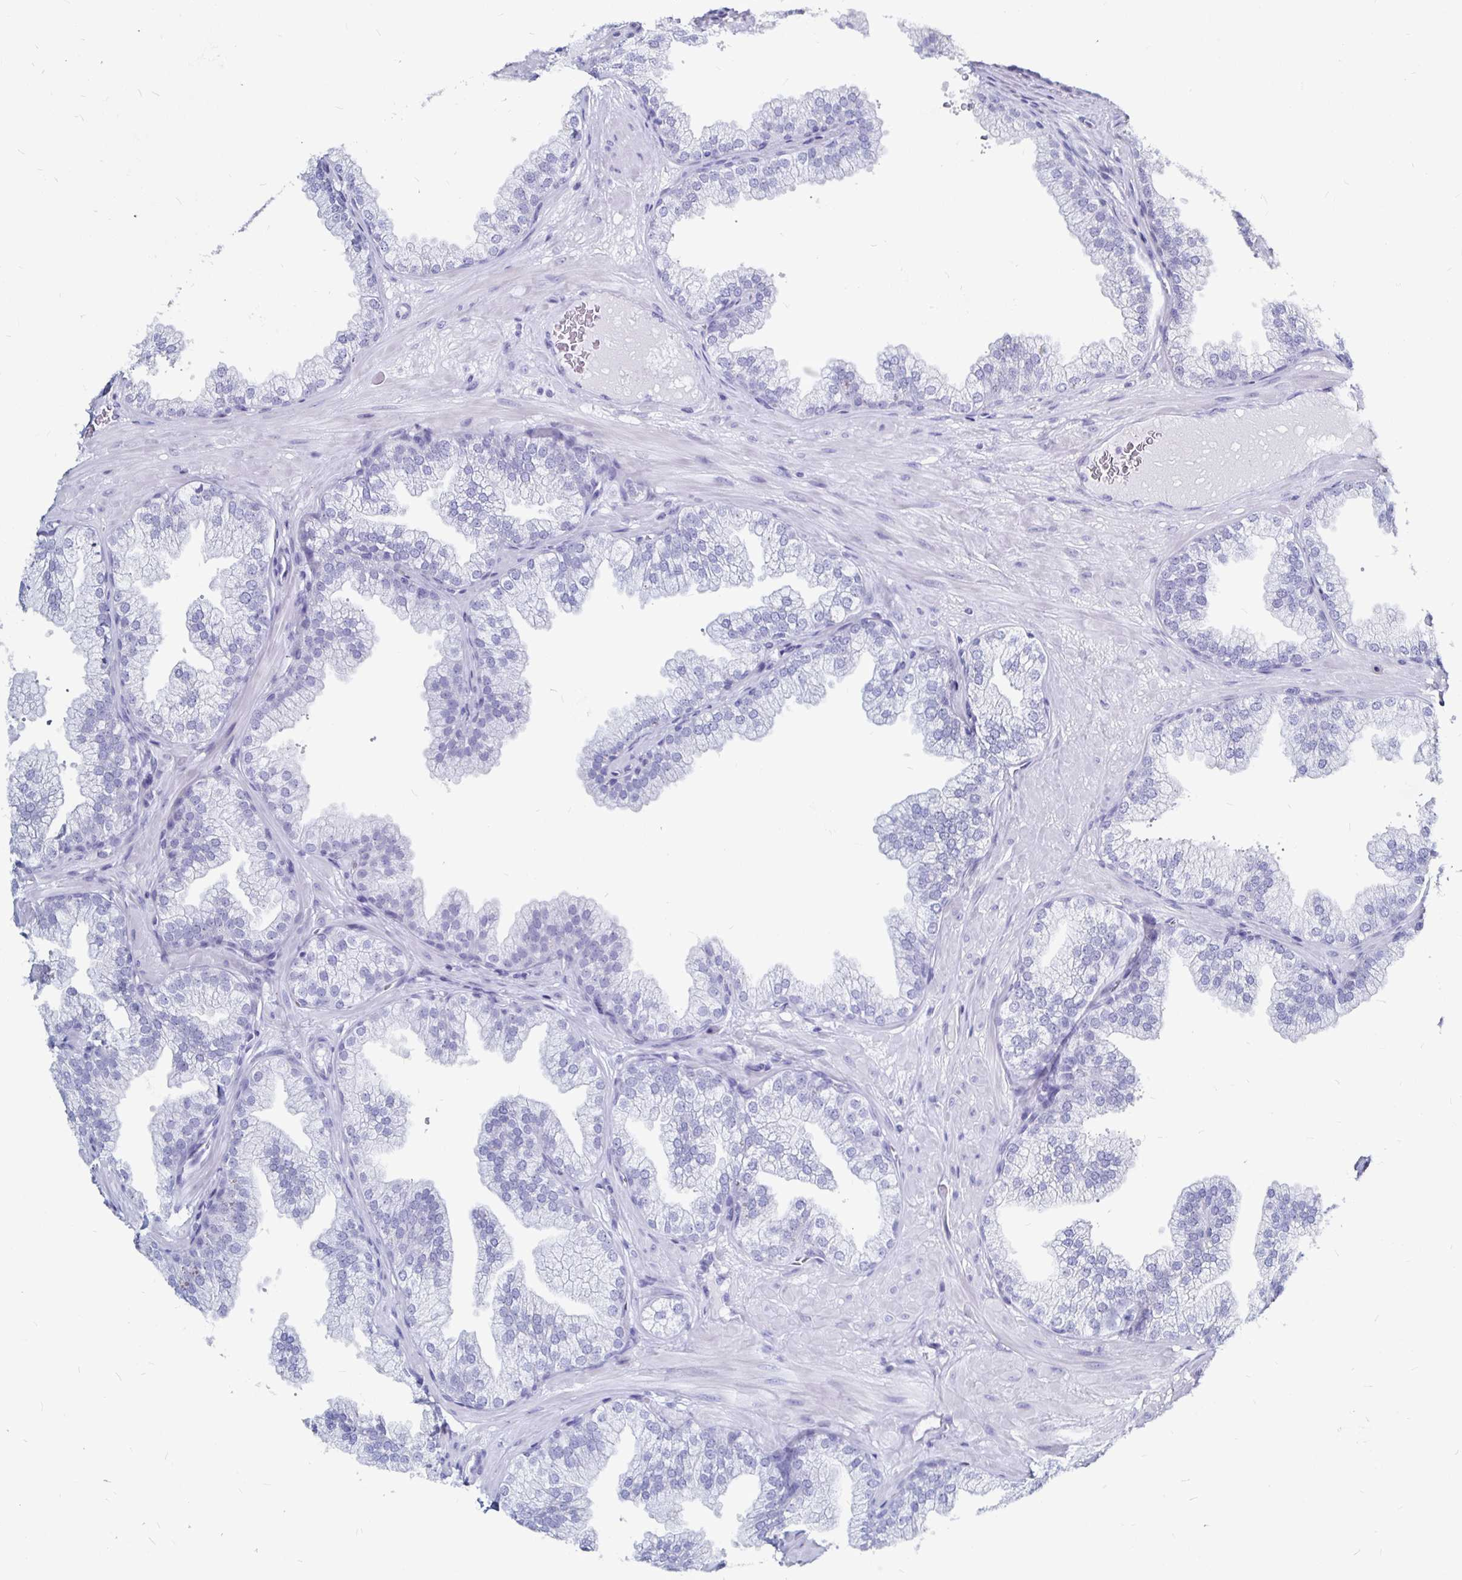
{"staining": {"intensity": "negative", "quantity": "none", "location": "none"}, "tissue": "prostate", "cell_type": "Glandular cells", "image_type": "normal", "snomed": [{"axis": "morphology", "description": "Normal tissue, NOS"}, {"axis": "topography", "description": "Prostate"}], "caption": "Glandular cells show no significant protein positivity in normal prostate. (DAB IHC with hematoxylin counter stain).", "gene": "LUZP4", "patient": {"sex": "male", "age": 37}}